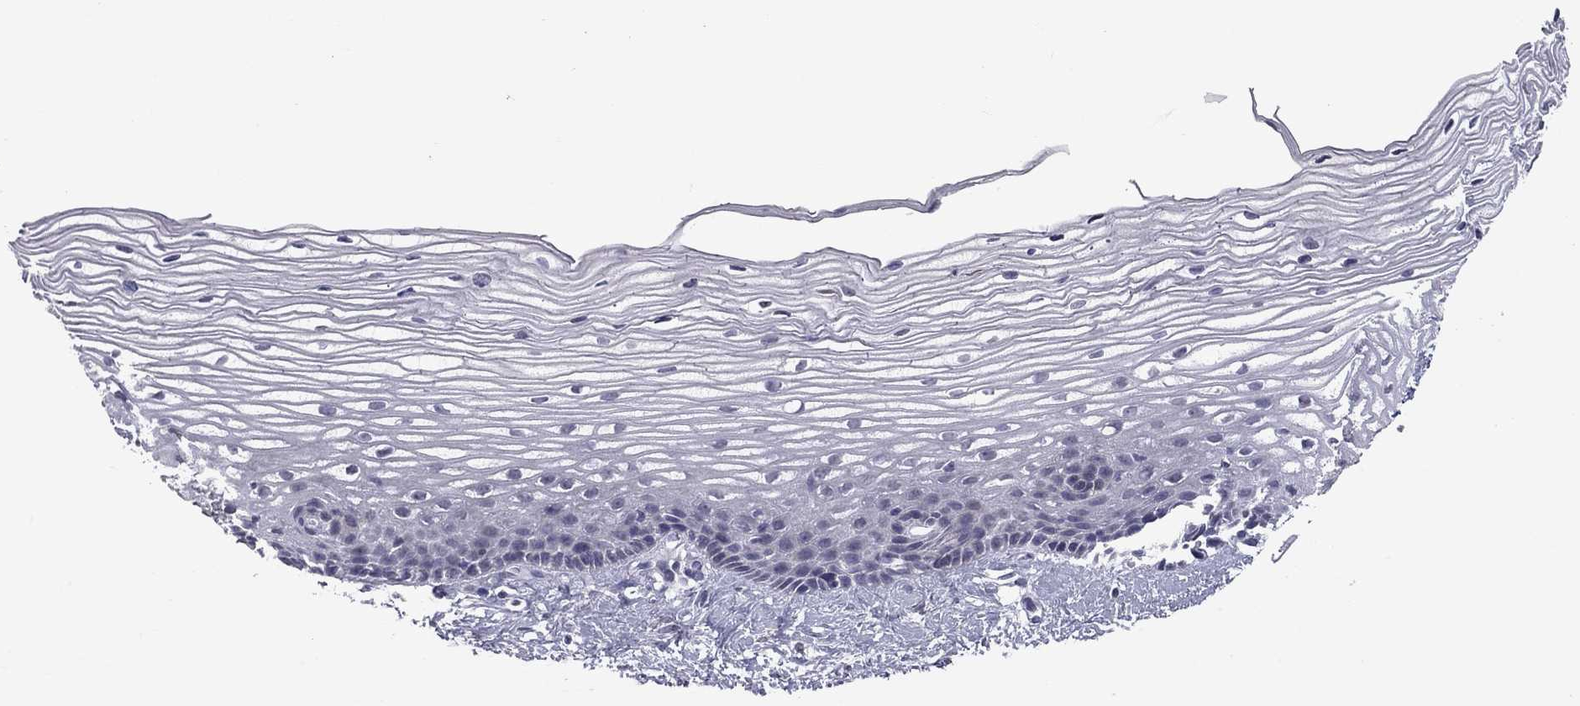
{"staining": {"intensity": "negative", "quantity": "none", "location": "none"}, "tissue": "cervix", "cell_type": "Glandular cells", "image_type": "normal", "snomed": [{"axis": "morphology", "description": "Normal tissue, NOS"}, {"axis": "topography", "description": "Cervix"}], "caption": "Immunohistochemistry histopathology image of unremarkable cervix stained for a protein (brown), which shows no staining in glandular cells. (Stains: DAB immunohistochemistry (IHC) with hematoxylin counter stain, Microscopy: brightfield microscopy at high magnification).", "gene": "PRRT2", "patient": {"sex": "female", "age": 40}}